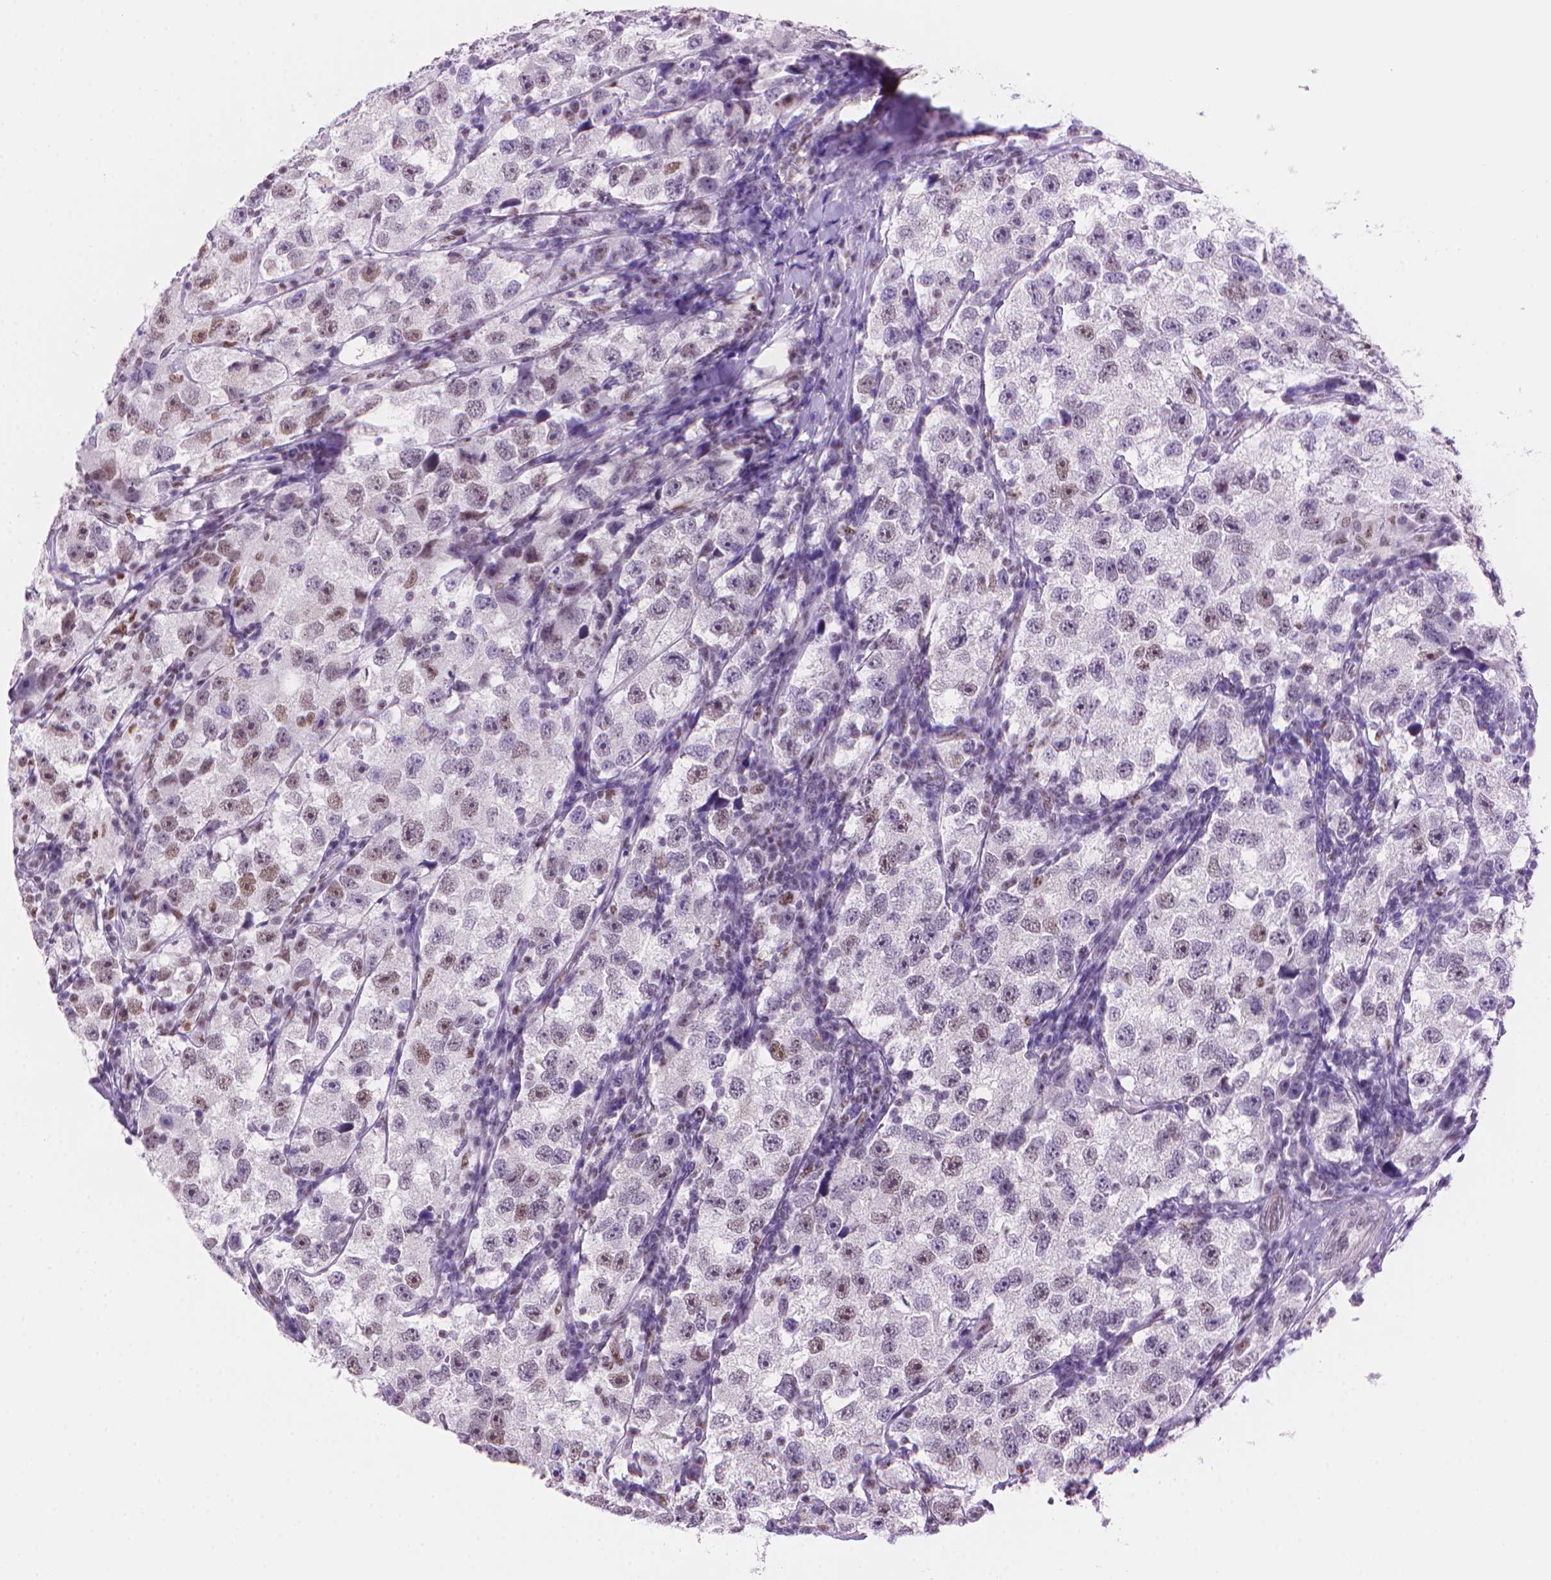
{"staining": {"intensity": "moderate", "quantity": "<25%", "location": "nuclear"}, "tissue": "testis cancer", "cell_type": "Tumor cells", "image_type": "cancer", "snomed": [{"axis": "morphology", "description": "Seminoma, NOS"}, {"axis": "topography", "description": "Testis"}], "caption": "Brown immunohistochemical staining in testis seminoma shows moderate nuclear positivity in approximately <25% of tumor cells.", "gene": "UBN1", "patient": {"sex": "male", "age": 26}}